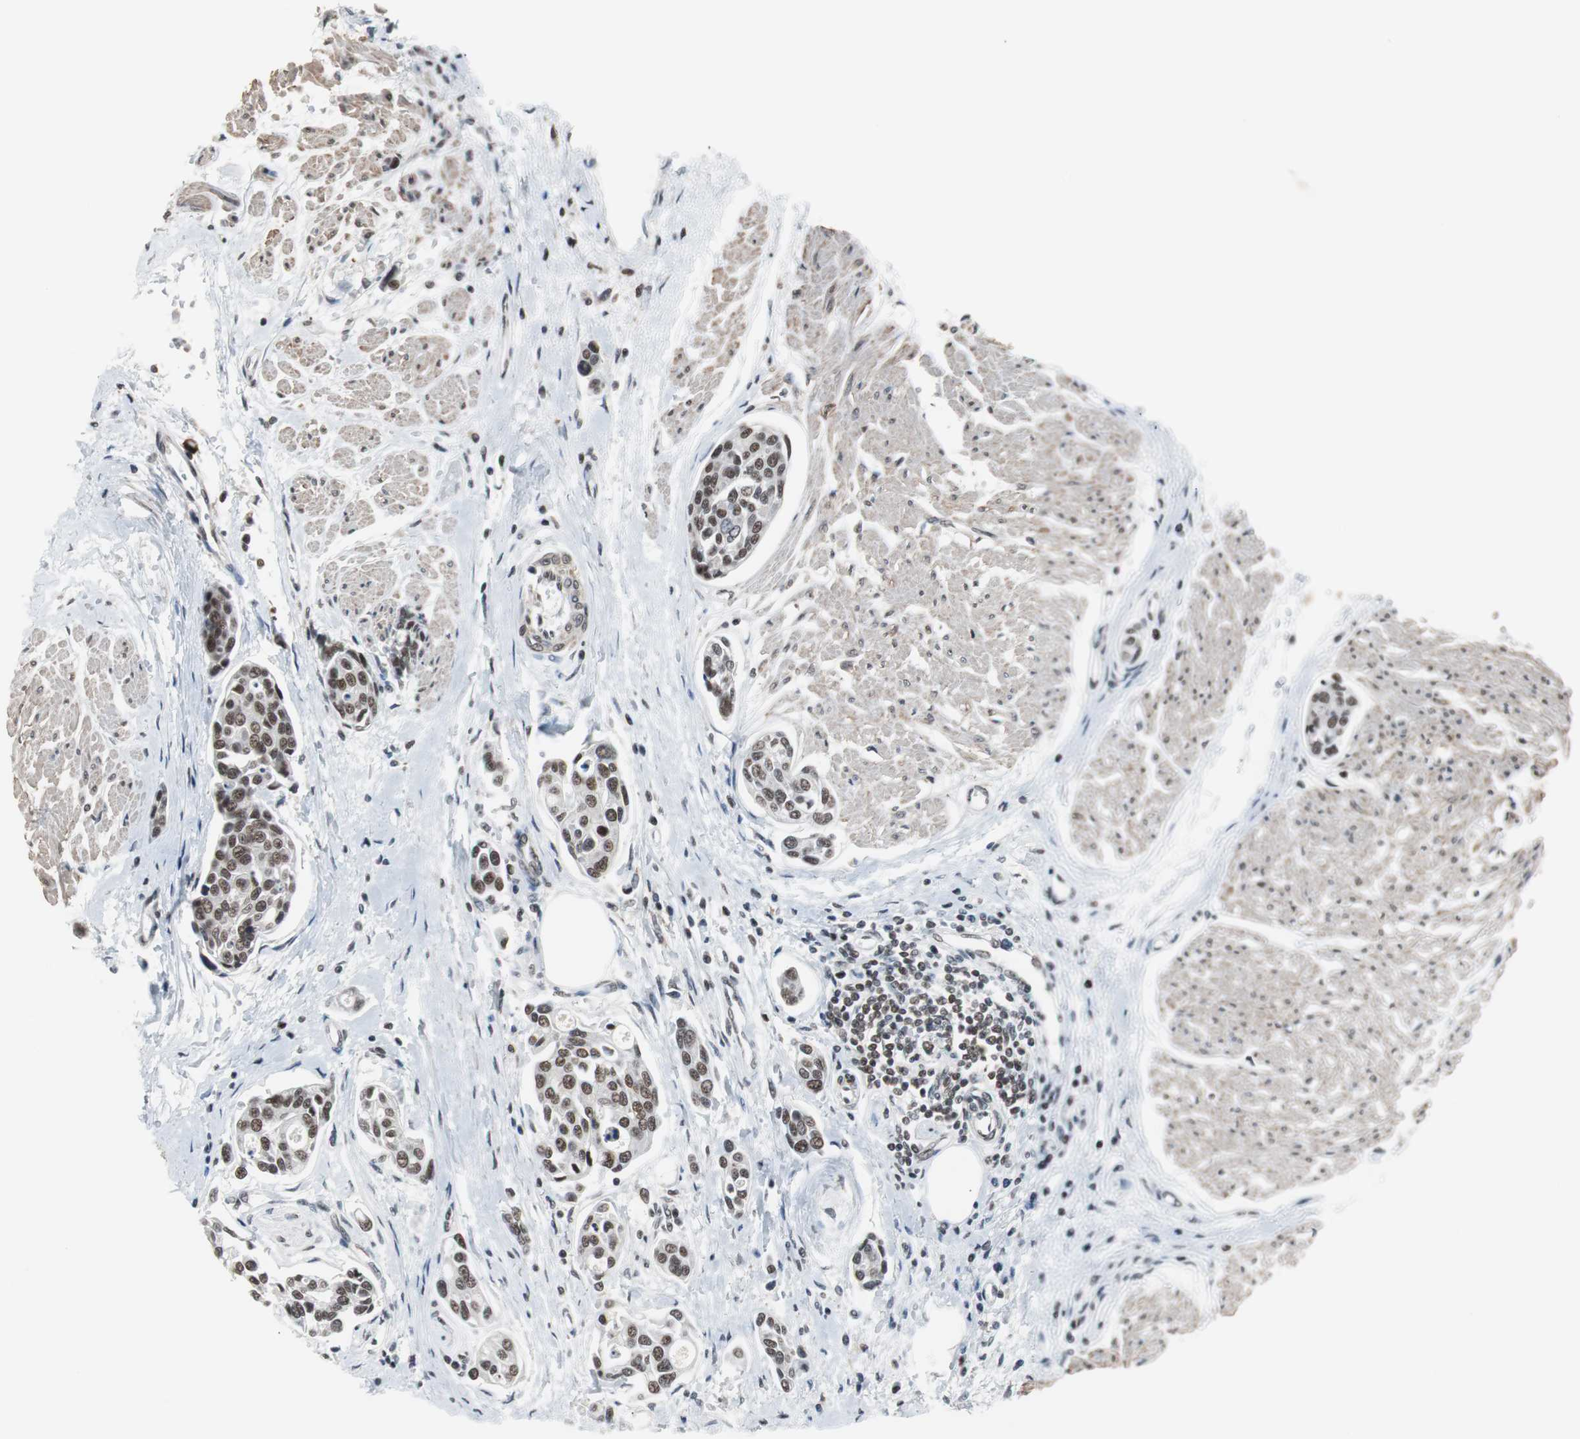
{"staining": {"intensity": "strong", "quantity": ">75%", "location": "nuclear"}, "tissue": "urothelial cancer", "cell_type": "Tumor cells", "image_type": "cancer", "snomed": [{"axis": "morphology", "description": "Urothelial carcinoma, High grade"}, {"axis": "topography", "description": "Urinary bladder"}], "caption": "Urothelial cancer stained for a protein displays strong nuclear positivity in tumor cells.", "gene": "TAF7", "patient": {"sex": "male", "age": 78}}